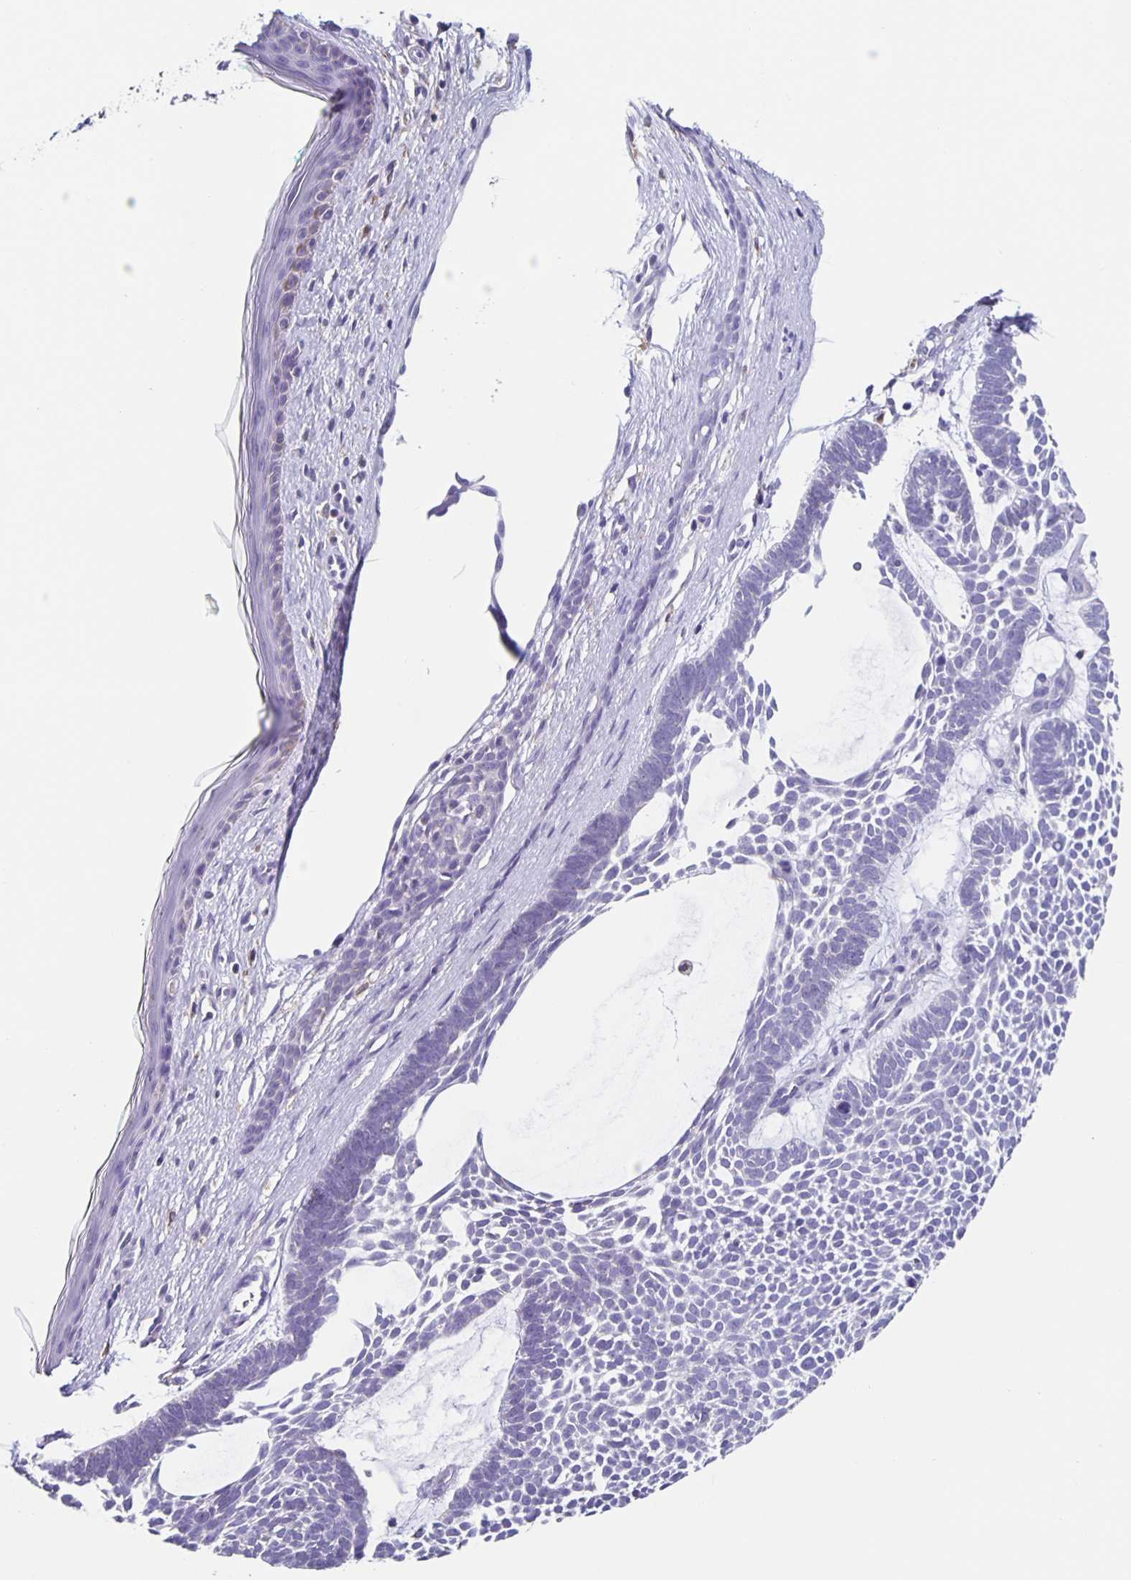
{"staining": {"intensity": "negative", "quantity": "none", "location": "none"}, "tissue": "skin cancer", "cell_type": "Tumor cells", "image_type": "cancer", "snomed": [{"axis": "morphology", "description": "Basal cell carcinoma"}, {"axis": "topography", "description": "Skin"}, {"axis": "topography", "description": "Skin of face"}], "caption": "Tumor cells show no significant protein expression in skin basal cell carcinoma.", "gene": "TPPP", "patient": {"sex": "male", "age": 83}}